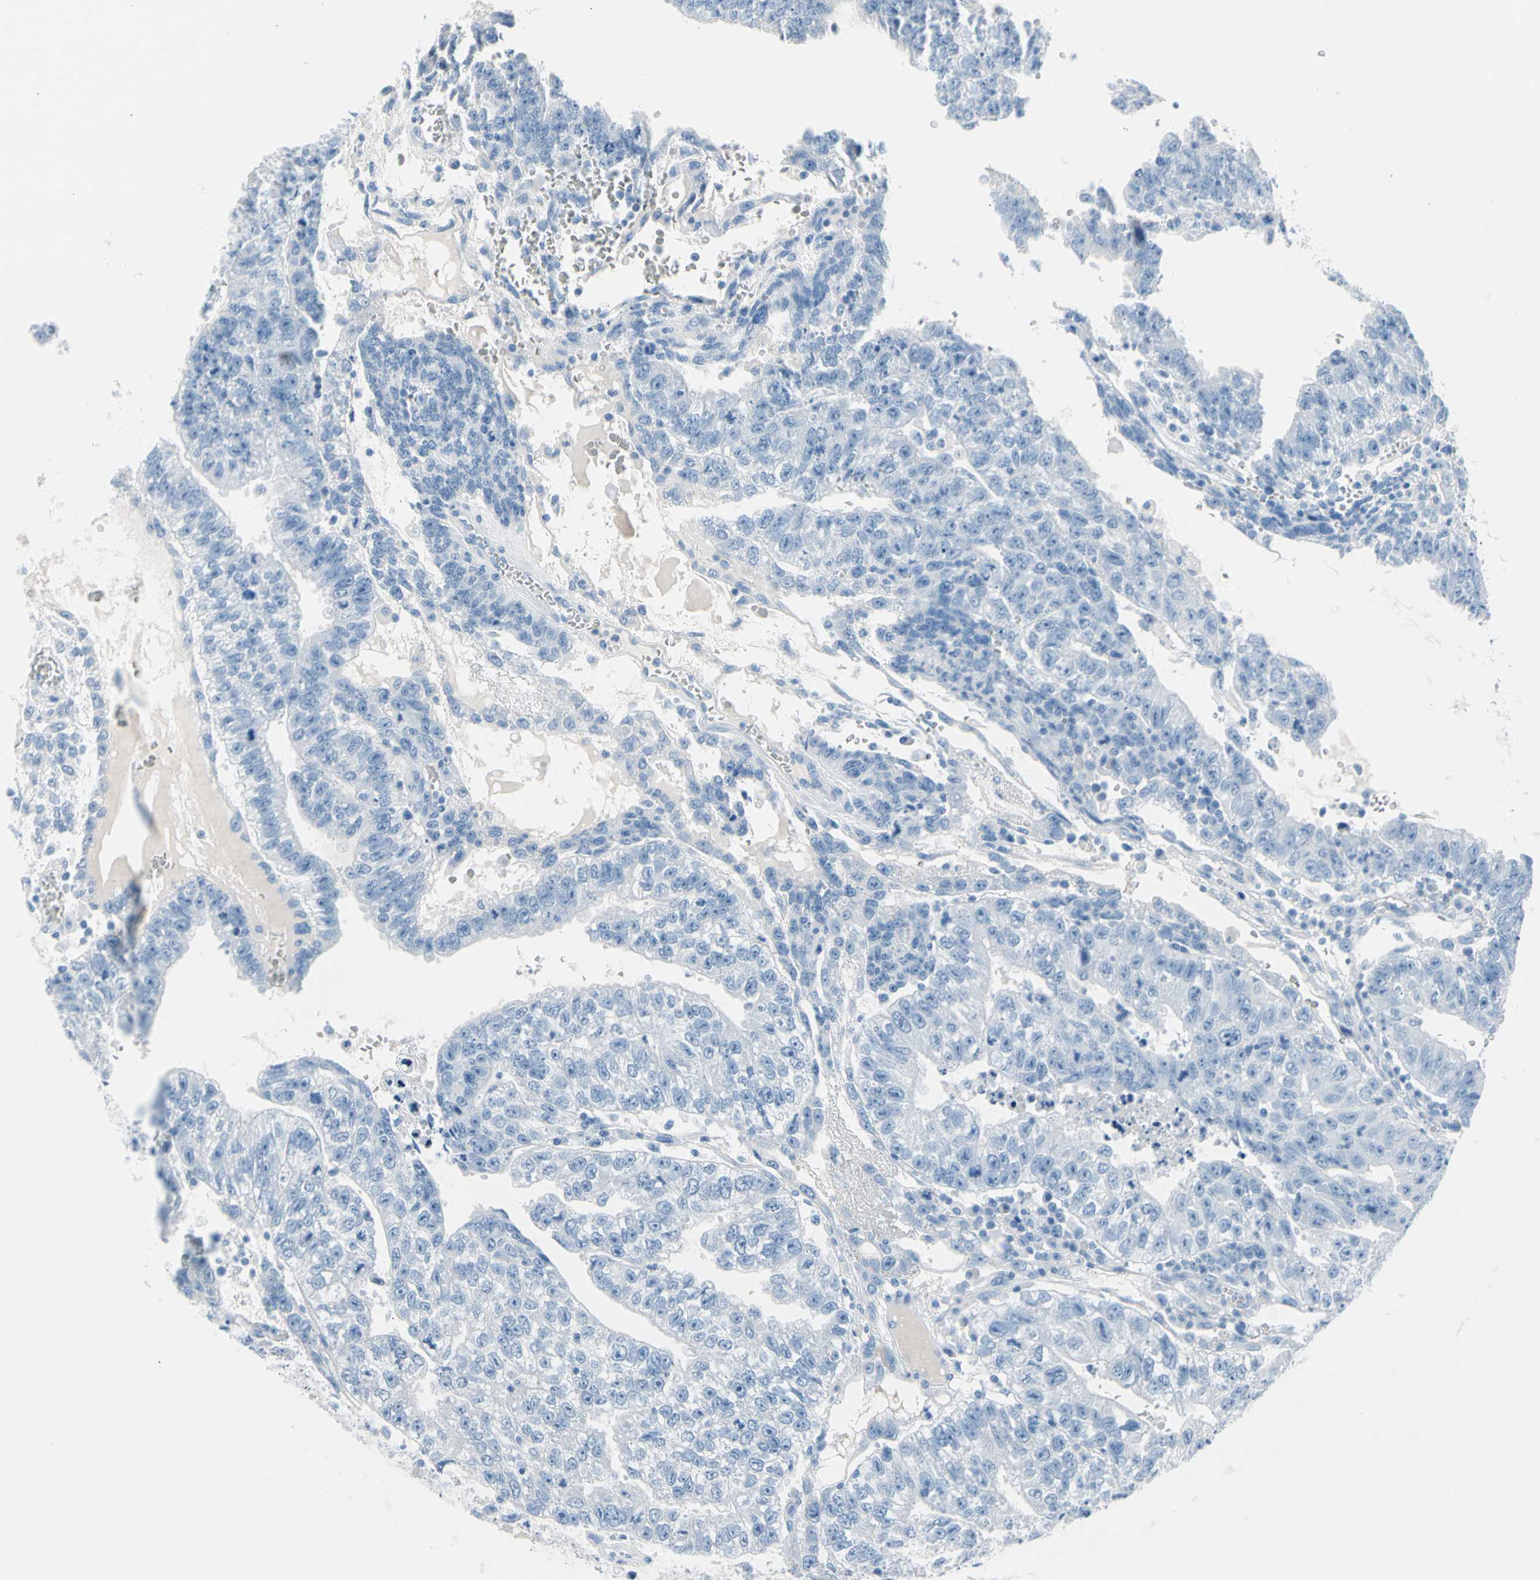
{"staining": {"intensity": "negative", "quantity": "none", "location": "none"}, "tissue": "testis cancer", "cell_type": "Tumor cells", "image_type": "cancer", "snomed": [{"axis": "morphology", "description": "Seminoma, NOS"}, {"axis": "morphology", "description": "Carcinoma, Embryonal, NOS"}, {"axis": "topography", "description": "Testis"}], "caption": "Testis cancer was stained to show a protein in brown. There is no significant staining in tumor cells.", "gene": "TPO", "patient": {"sex": "male", "age": 52}}